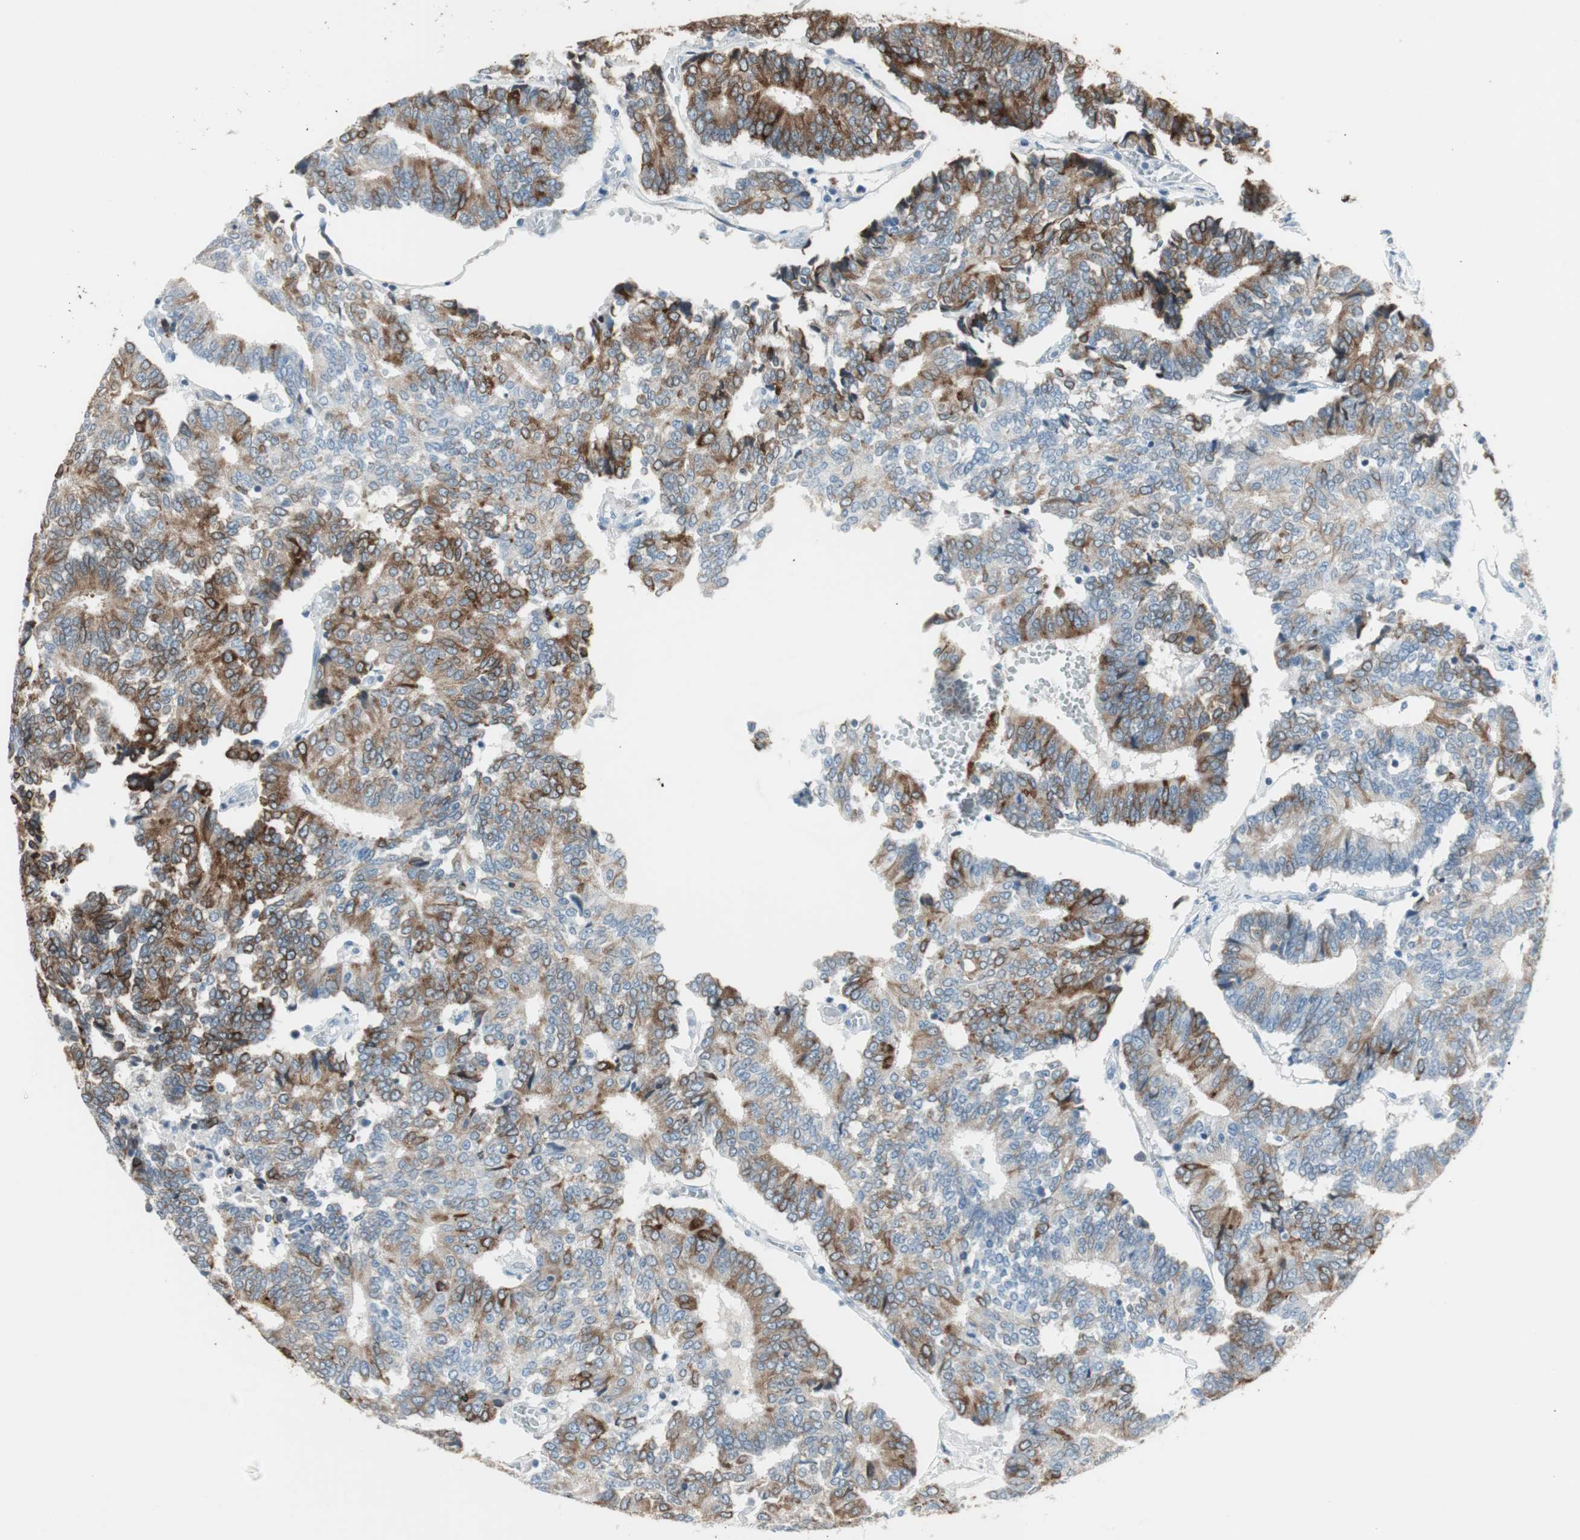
{"staining": {"intensity": "strong", "quantity": "25%-75%", "location": "cytoplasmic/membranous"}, "tissue": "prostate cancer", "cell_type": "Tumor cells", "image_type": "cancer", "snomed": [{"axis": "morphology", "description": "Adenocarcinoma, High grade"}, {"axis": "topography", "description": "Prostate"}], "caption": "This is a photomicrograph of IHC staining of prostate adenocarcinoma (high-grade), which shows strong staining in the cytoplasmic/membranous of tumor cells.", "gene": "AGR2", "patient": {"sex": "male", "age": 55}}